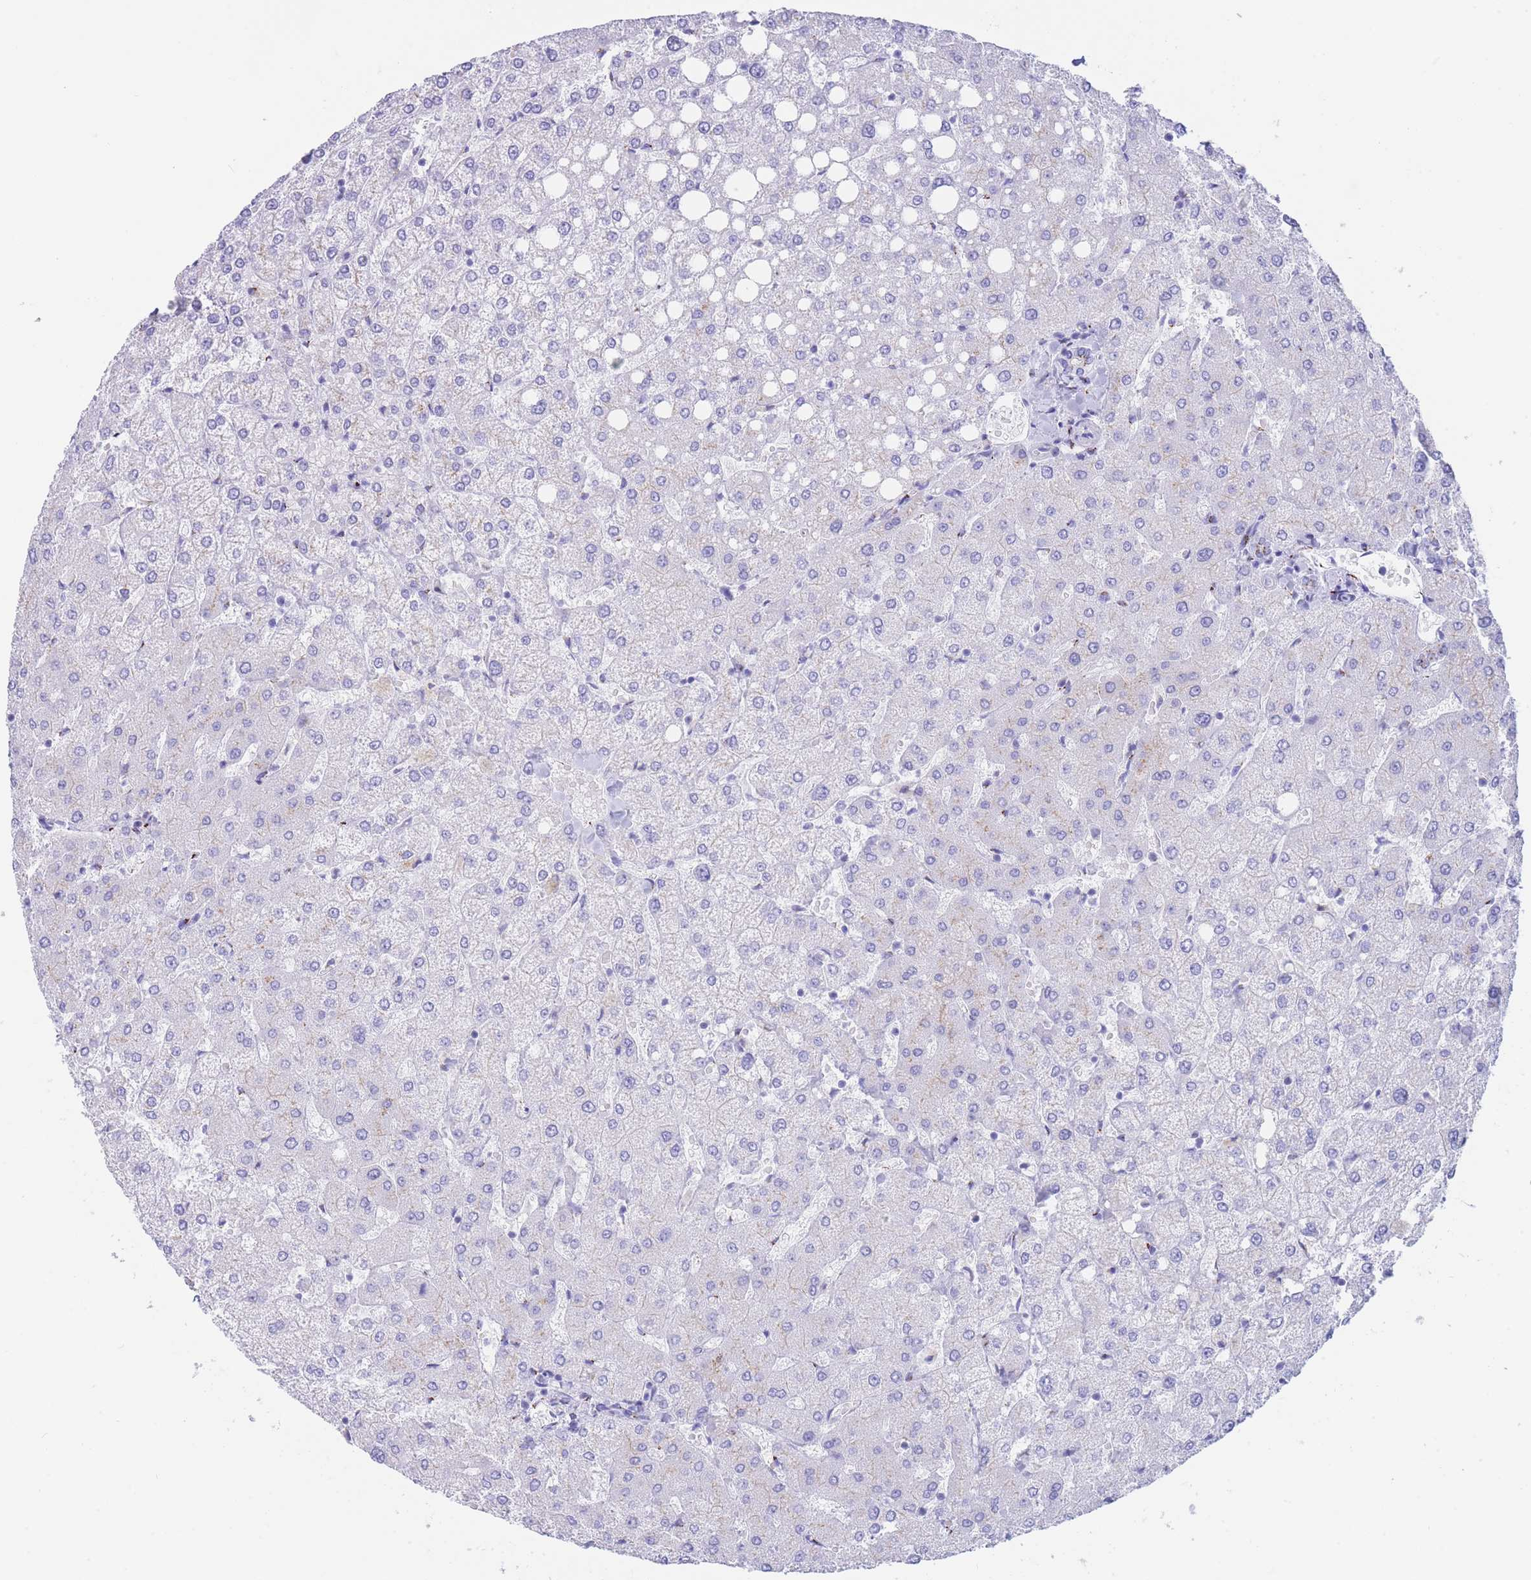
{"staining": {"intensity": "negative", "quantity": "none", "location": "none"}, "tissue": "liver", "cell_type": "Cholangiocytes", "image_type": "normal", "snomed": [{"axis": "morphology", "description": "Normal tissue, NOS"}, {"axis": "topography", "description": "Liver"}], "caption": "This is an immunohistochemistry (IHC) micrograph of unremarkable human liver. There is no expression in cholangiocytes.", "gene": "FAM3C", "patient": {"sex": "female", "age": 54}}